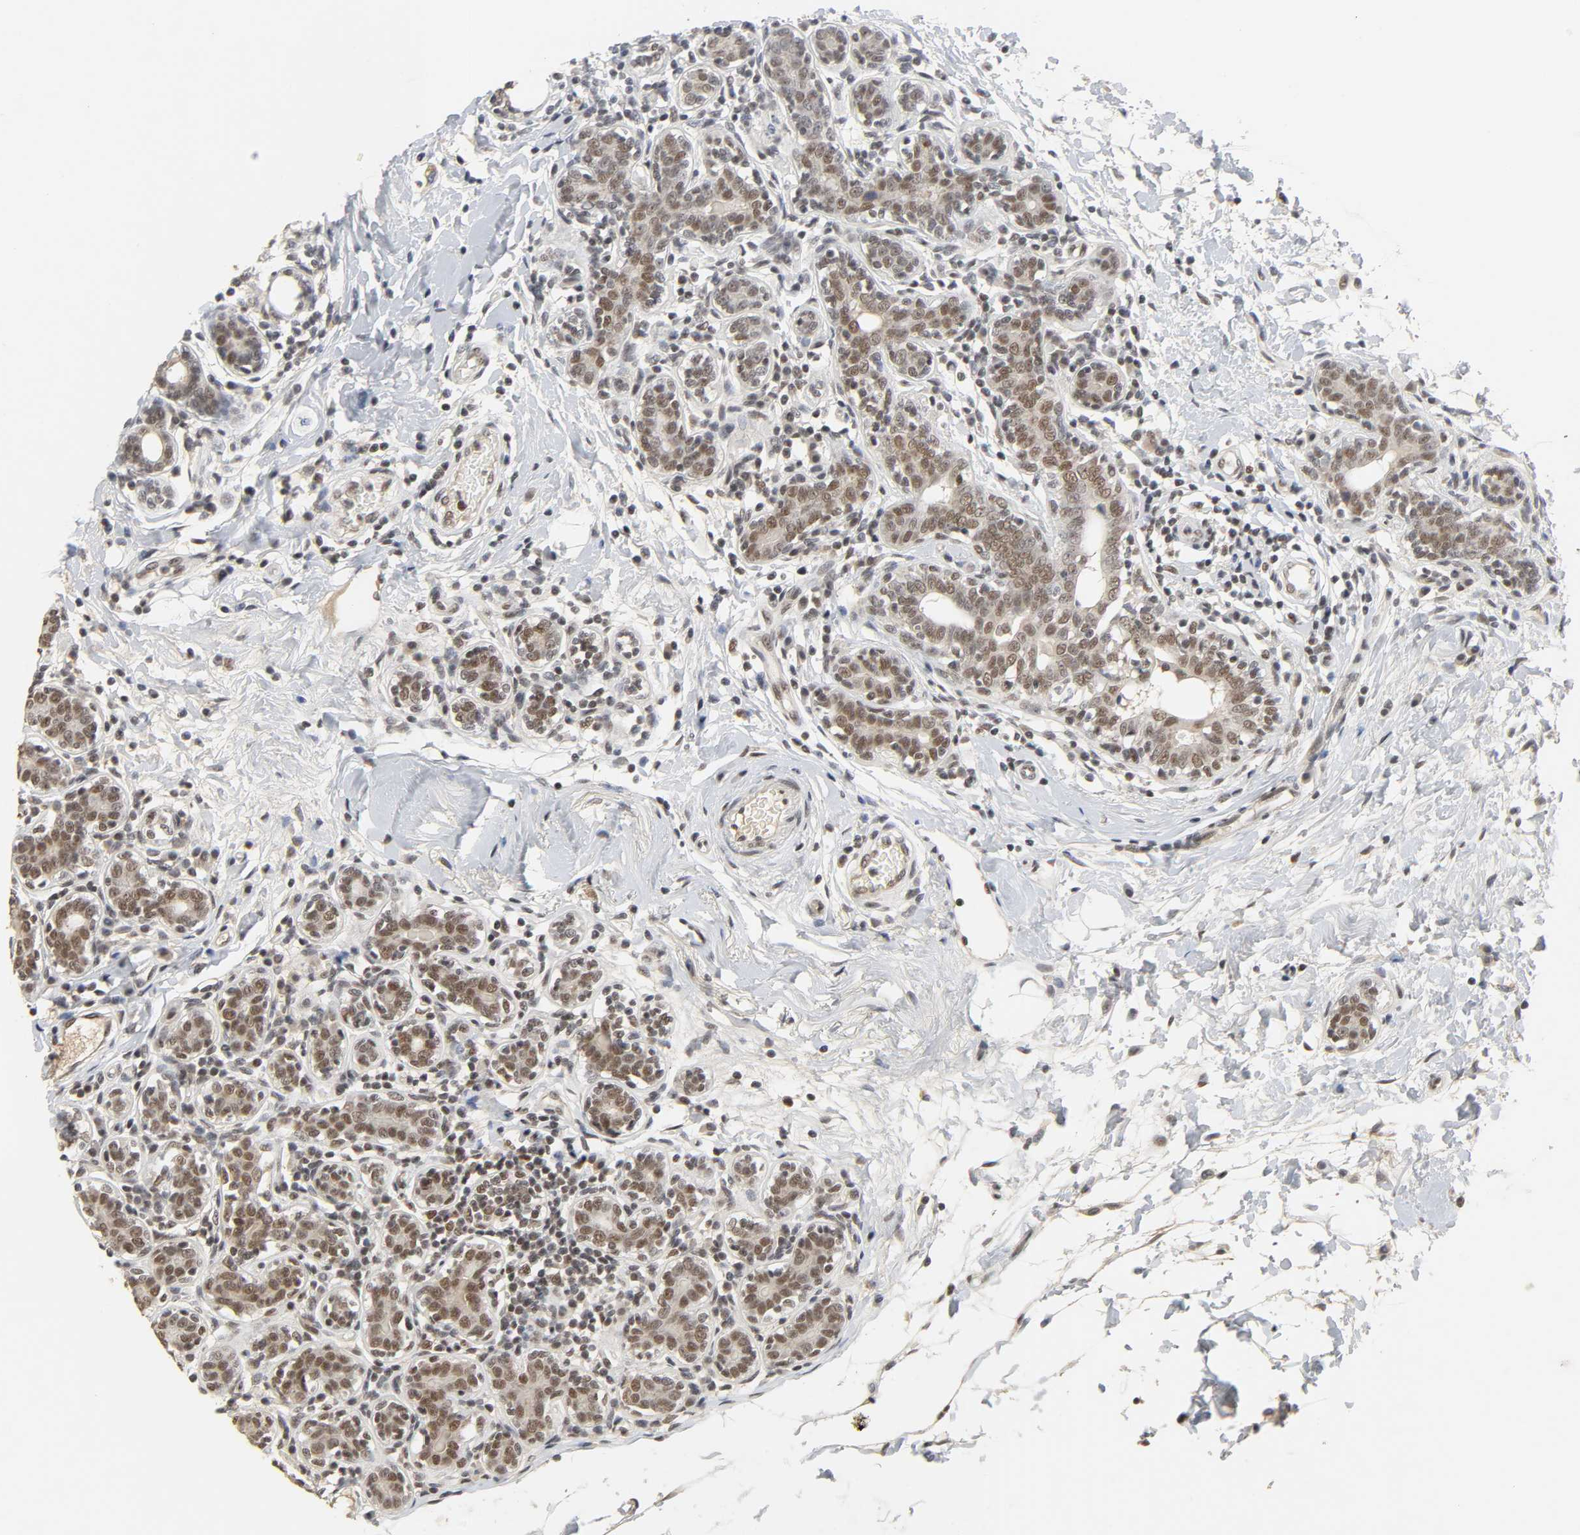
{"staining": {"intensity": "strong", "quantity": ">75%", "location": "nuclear"}, "tissue": "breast cancer", "cell_type": "Tumor cells", "image_type": "cancer", "snomed": [{"axis": "morphology", "description": "Normal tissue, NOS"}, {"axis": "morphology", "description": "Lobular carcinoma"}, {"axis": "topography", "description": "Breast"}], "caption": "Lobular carcinoma (breast) stained for a protein (brown) reveals strong nuclear positive staining in approximately >75% of tumor cells.", "gene": "NCOA6", "patient": {"sex": "female", "age": 47}}